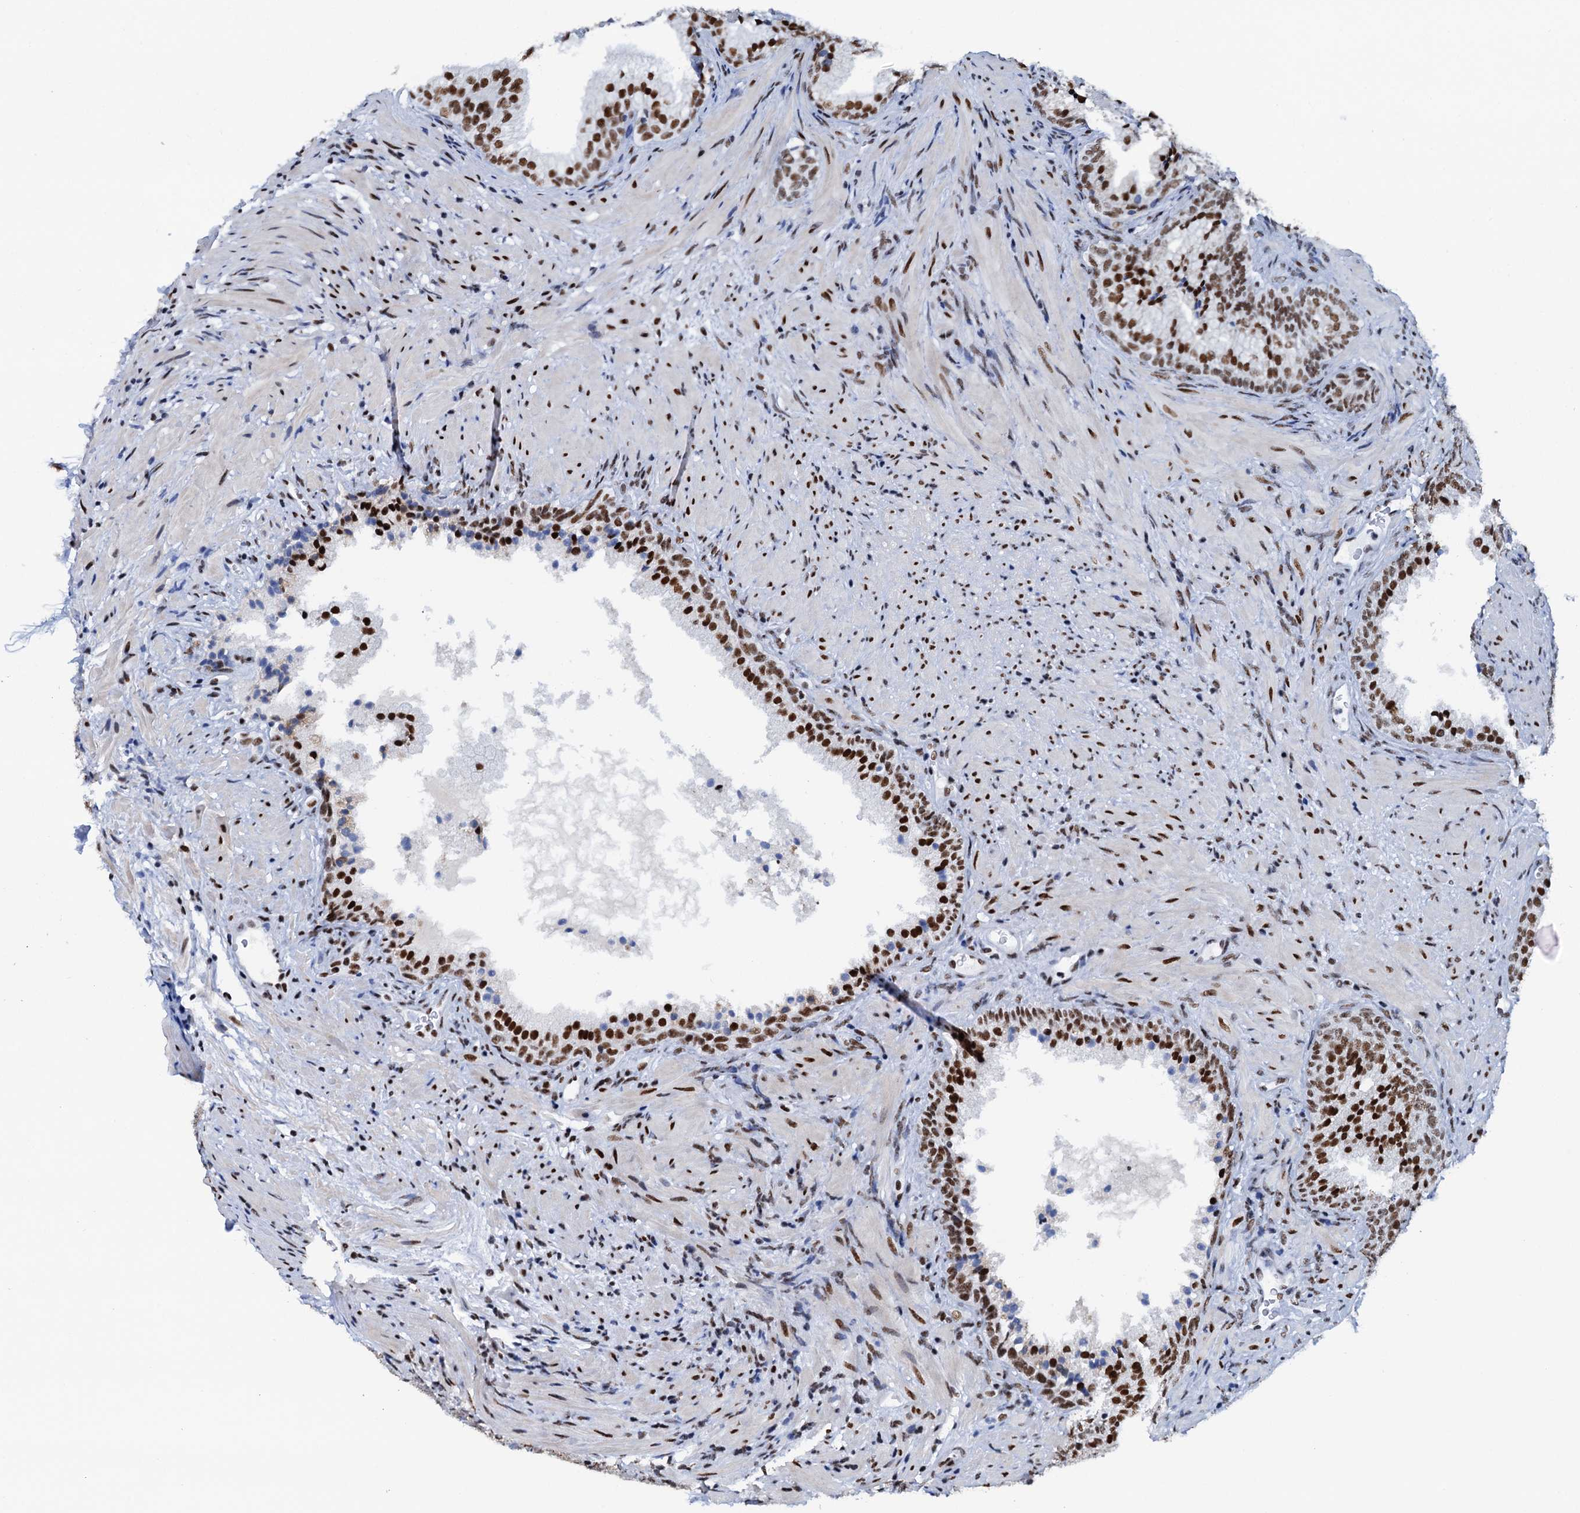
{"staining": {"intensity": "strong", "quantity": ">75%", "location": "nuclear"}, "tissue": "prostate", "cell_type": "Glandular cells", "image_type": "normal", "snomed": [{"axis": "morphology", "description": "Normal tissue, NOS"}, {"axis": "topography", "description": "Prostate"}], "caption": "Brown immunohistochemical staining in benign human prostate shows strong nuclear staining in about >75% of glandular cells. The protein is shown in brown color, while the nuclei are stained blue.", "gene": "SLTM", "patient": {"sex": "male", "age": 76}}